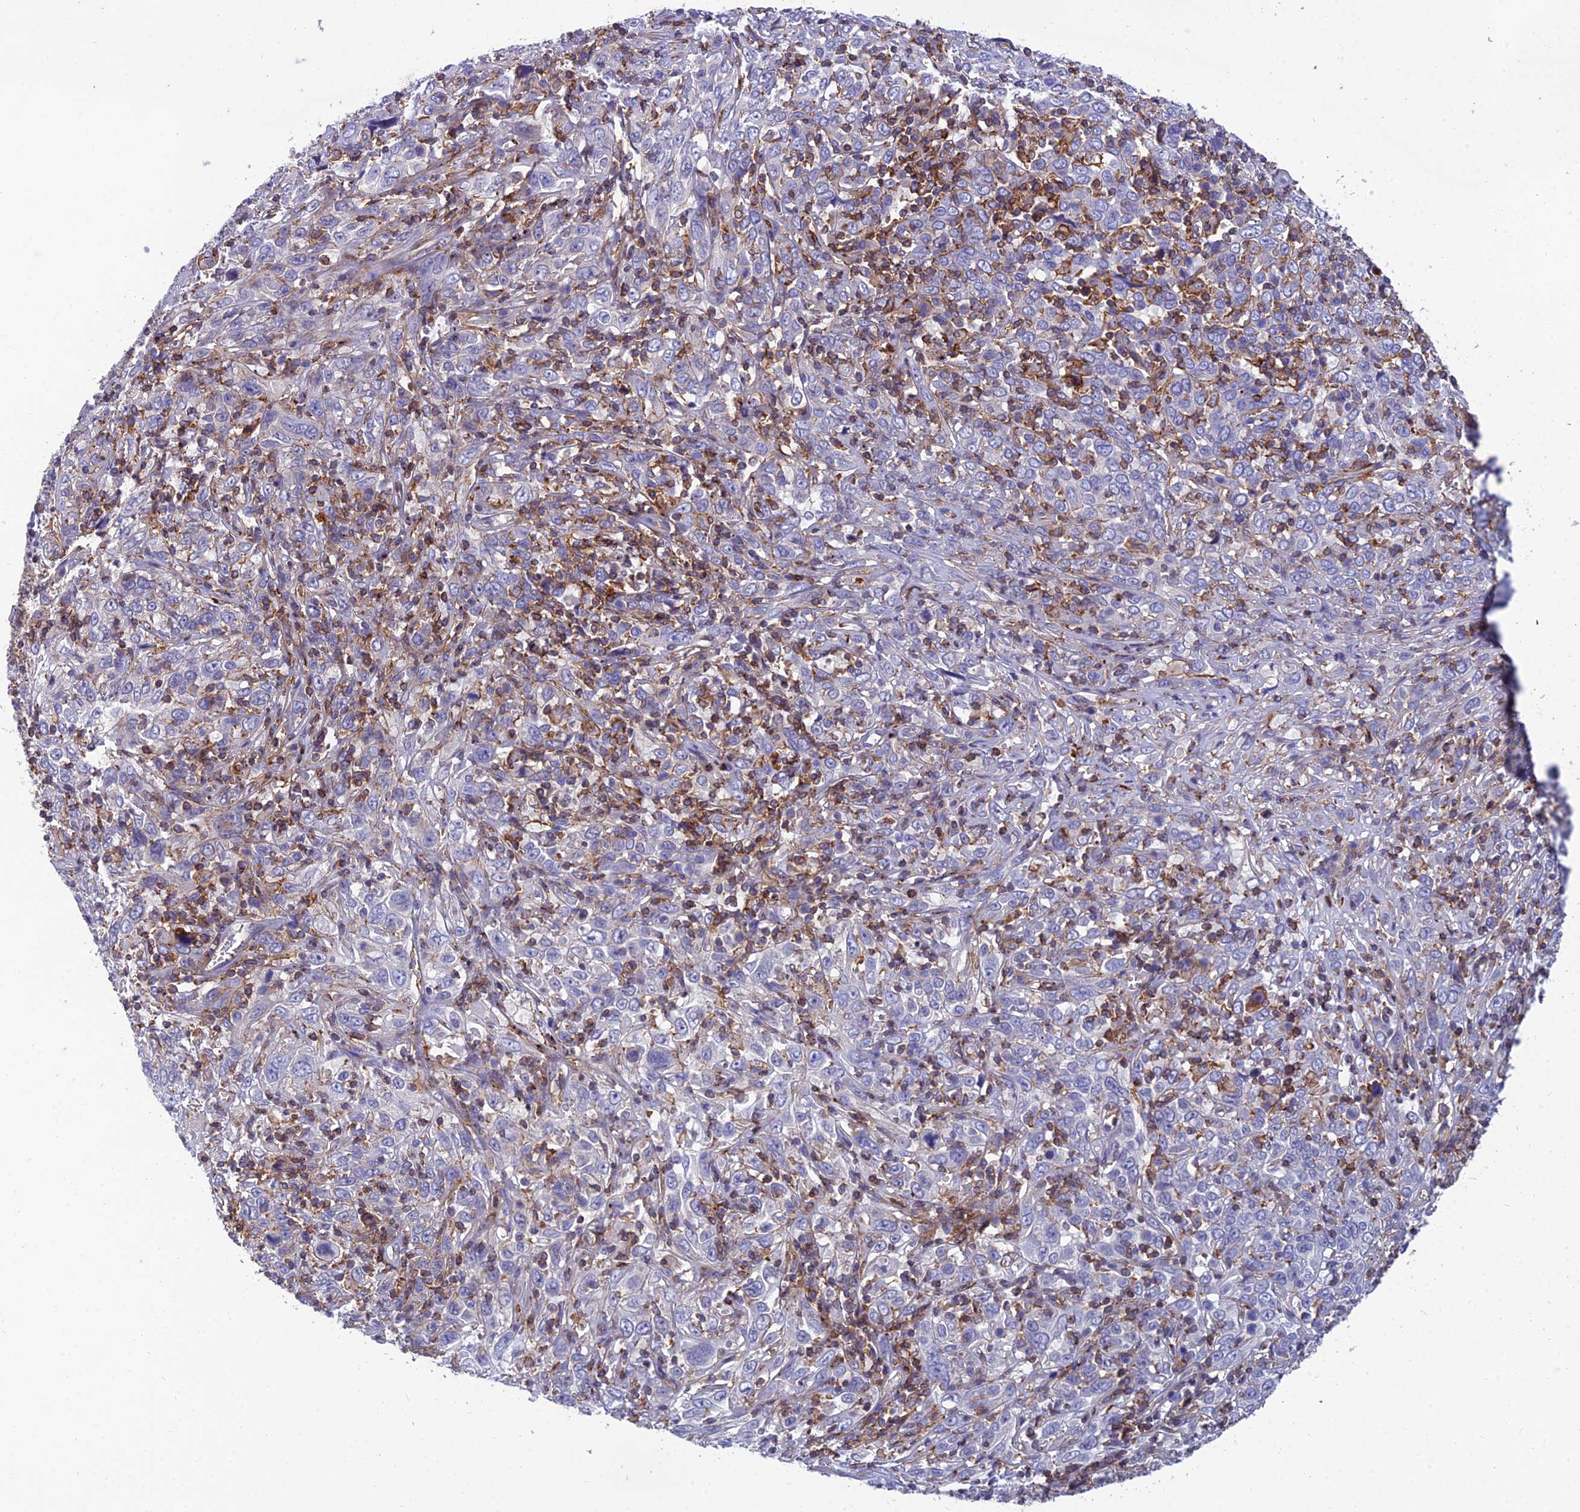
{"staining": {"intensity": "negative", "quantity": "none", "location": "none"}, "tissue": "cervical cancer", "cell_type": "Tumor cells", "image_type": "cancer", "snomed": [{"axis": "morphology", "description": "Squamous cell carcinoma, NOS"}, {"axis": "topography", "description": "Cervix"}], "caption": "Immunohistochemistry (IHC) histopathology image of human squamous cell carcinoma (cervical) stained for a protein (brown), which demonstrates no staining in tumor cells.", "gene": "PPP1R18", "patient": {"sex": "female", "age": 46}}